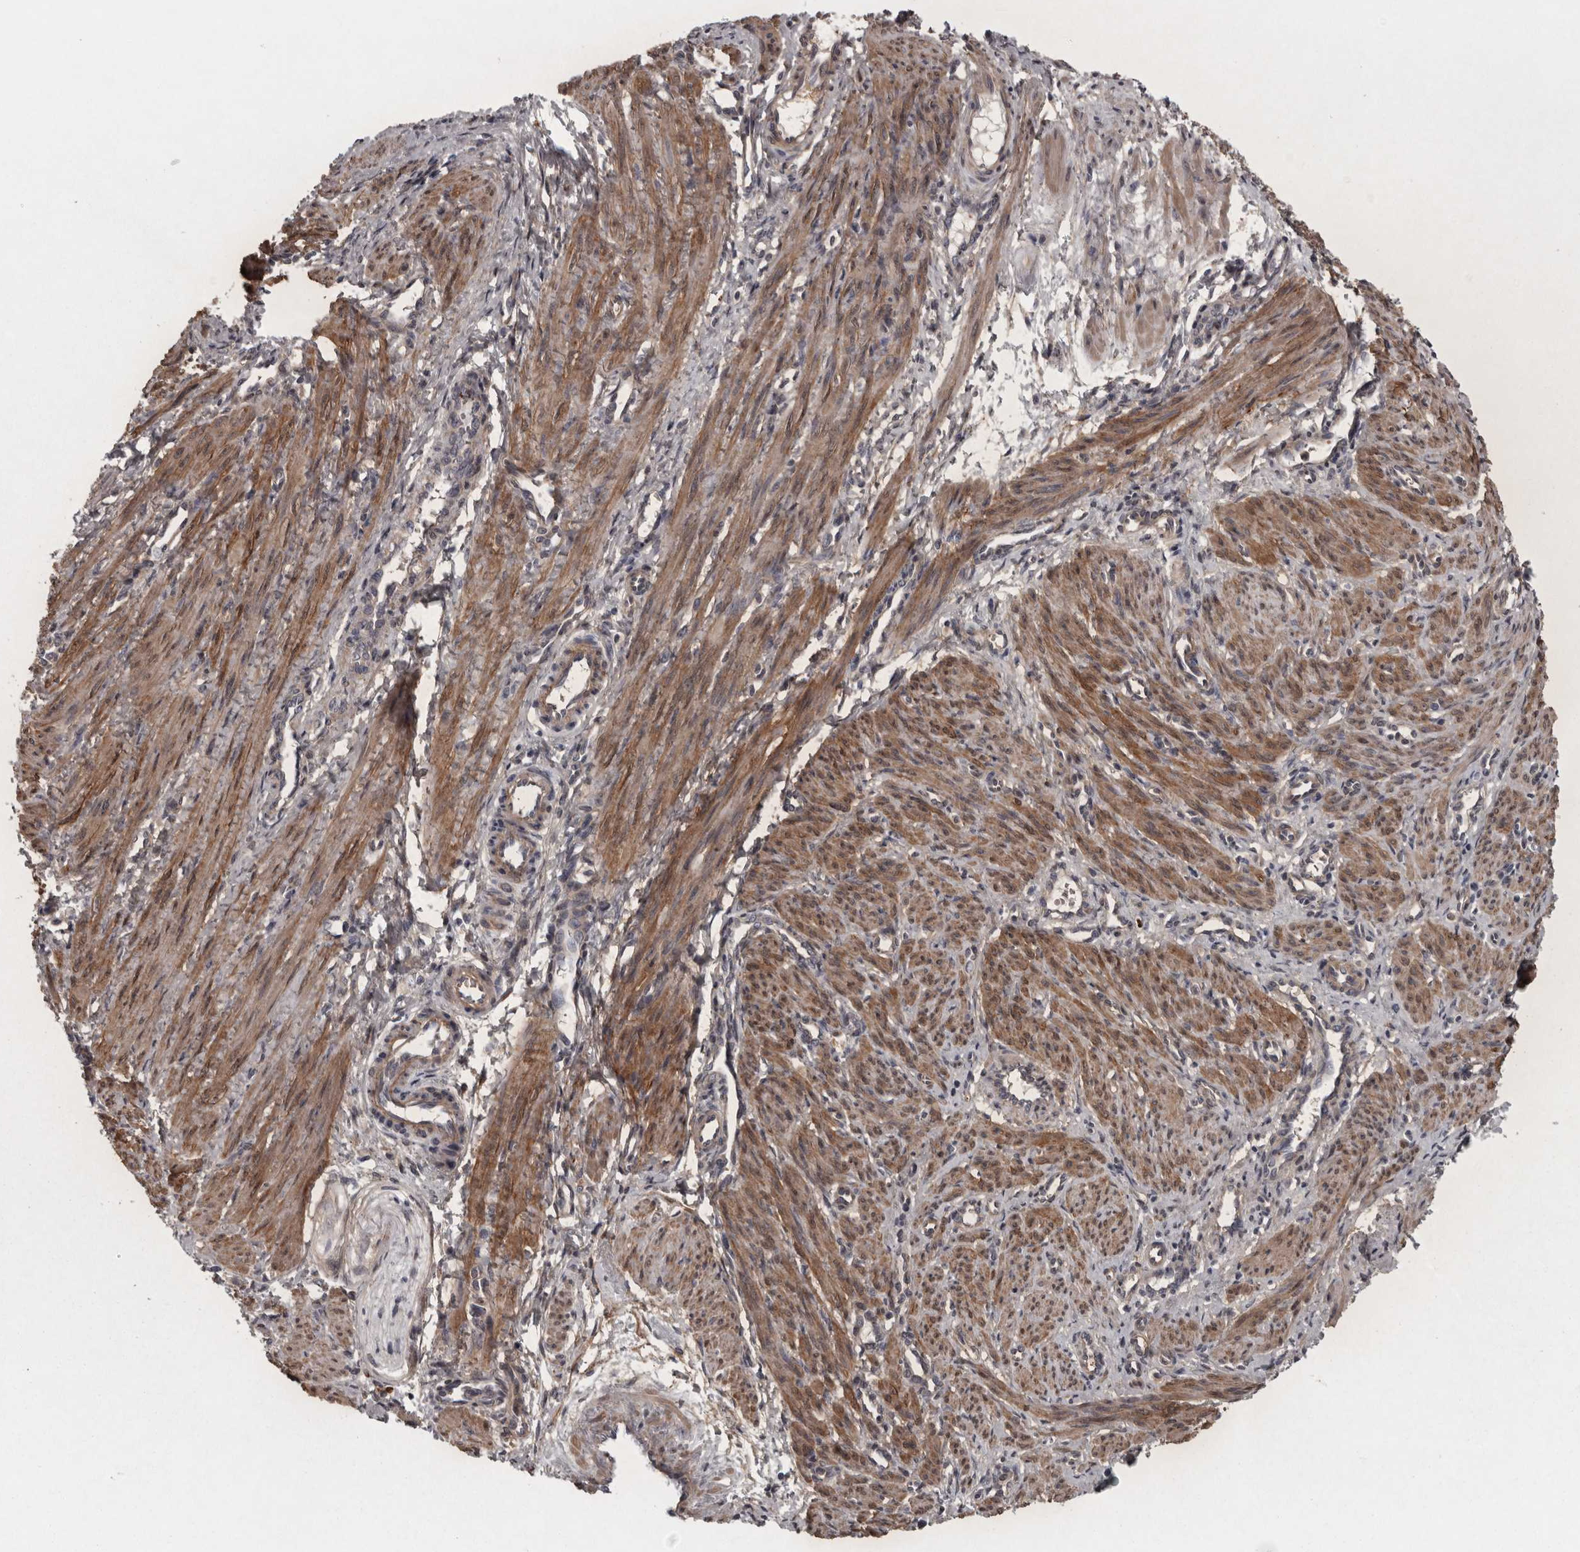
{"staining": {"intensity": "moderate", "quantity": ">75%", "location": "cytoplasmic/membranous"}, "tissue": "smooth muscle", "cell_type": "Smooth muscle cells", "image_type": "normal", "snomed": [{"axis": "morphology", "description": "Normal tissue, NOS"}, {"axis": "topography", "description": "Endometrium"}], "caption": "Immunohistochemical staining of unremarkable smooth muscle demonstrates moderate cytoplasmic/membranous protein staining in about >75% of smooth muscle cells.", "gene": "RSU1", "patient": {"sex": "female", "age": 33}}